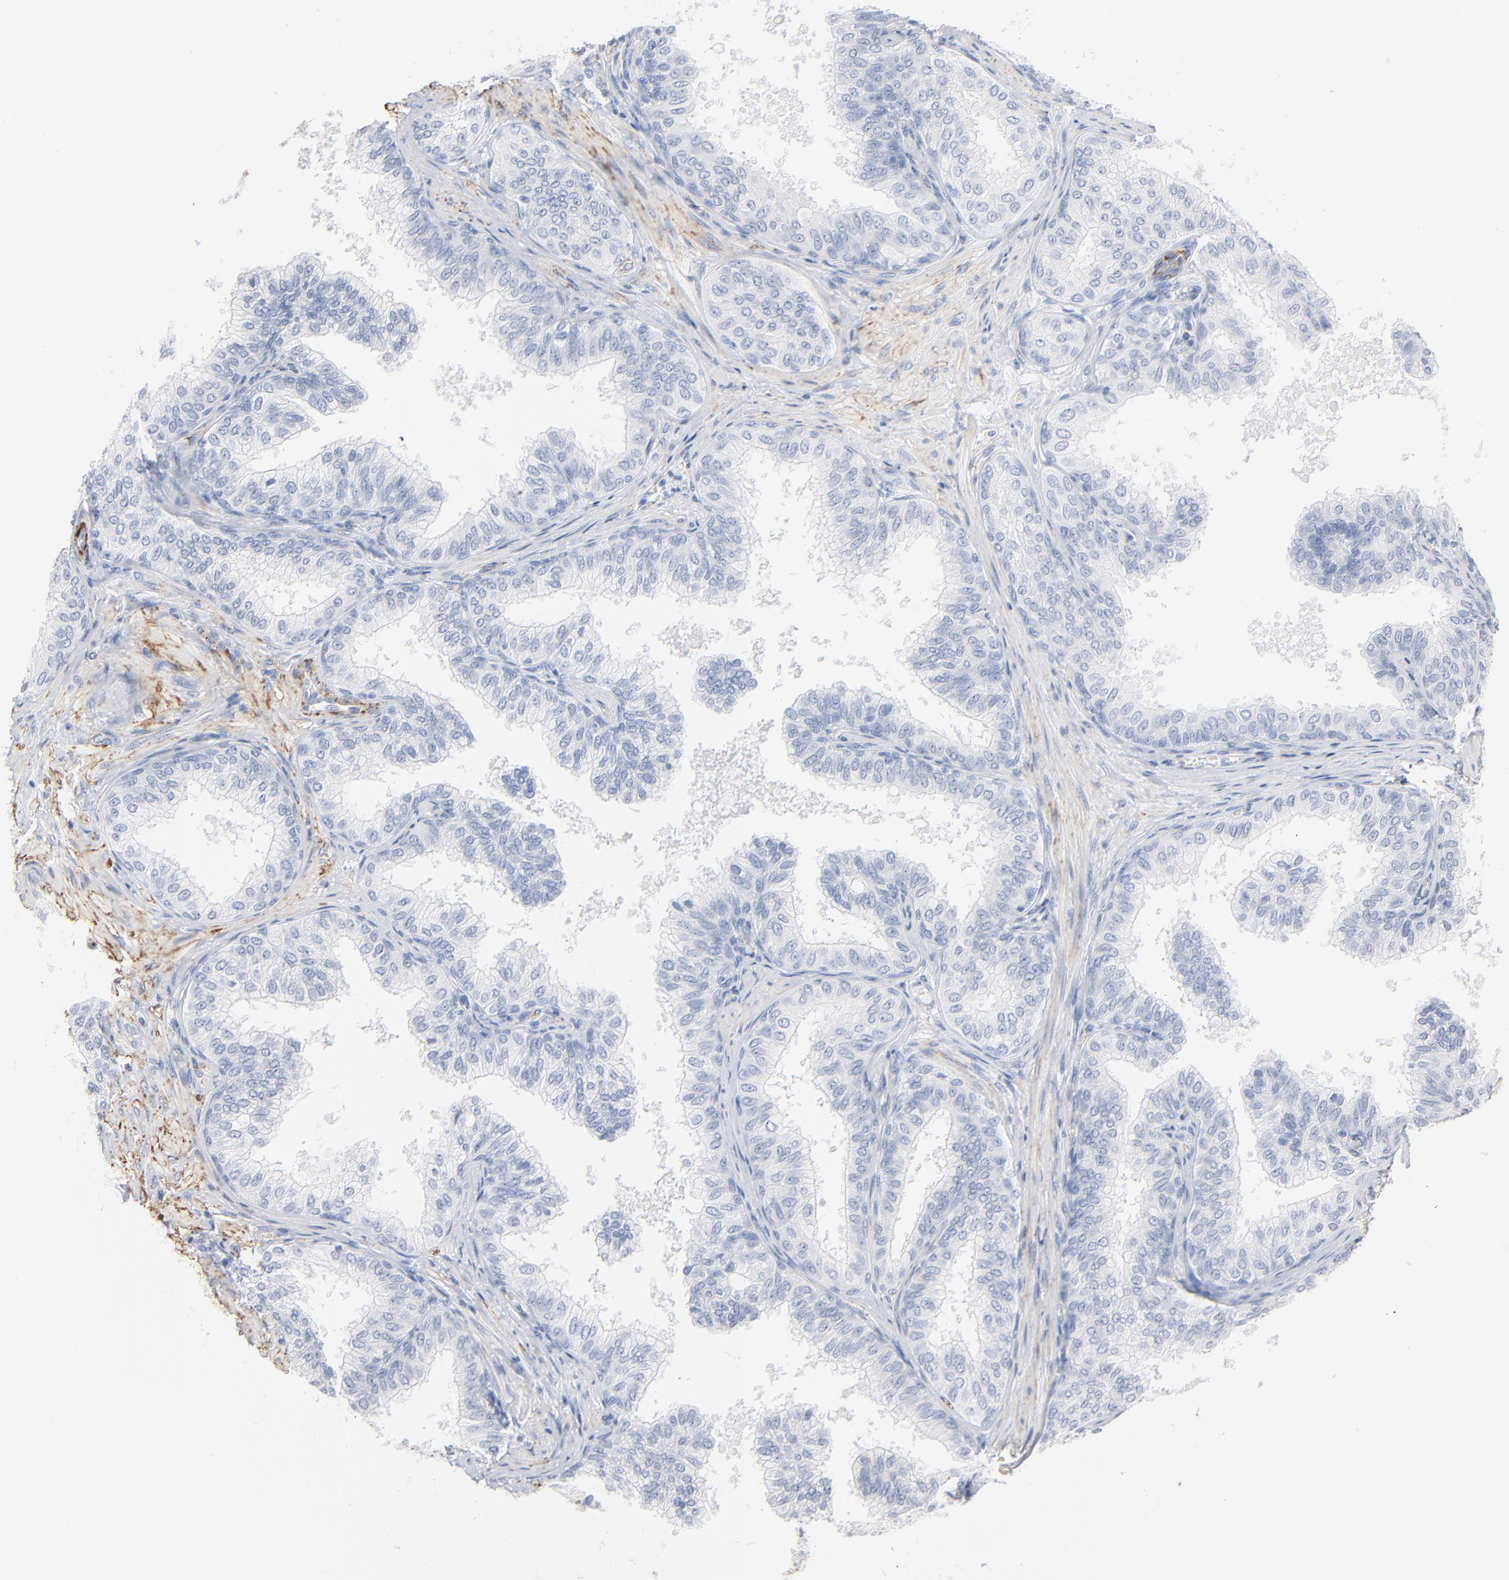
{"staining": {"intensity": "negative", "quantity": "none", "location": "none"}, "tissue": "prostate", "cell_type": "Glandular cells", "image_type": "normal", "snomed": [{"axis": "morphology", "description": "Normal tissue, NOS"}, {"axis": "topography", "description": "Prostate"}], "caption": "Immunohistochemistry (IHC) of benign human prostate shows no staining in glandular cells. (DAB (3,3'-diaminobenzidine) immunohistochemistry with hematoxylin counter stain).", "gene": "AGTR1", "patient": {"sex": "male", "age": 60}}